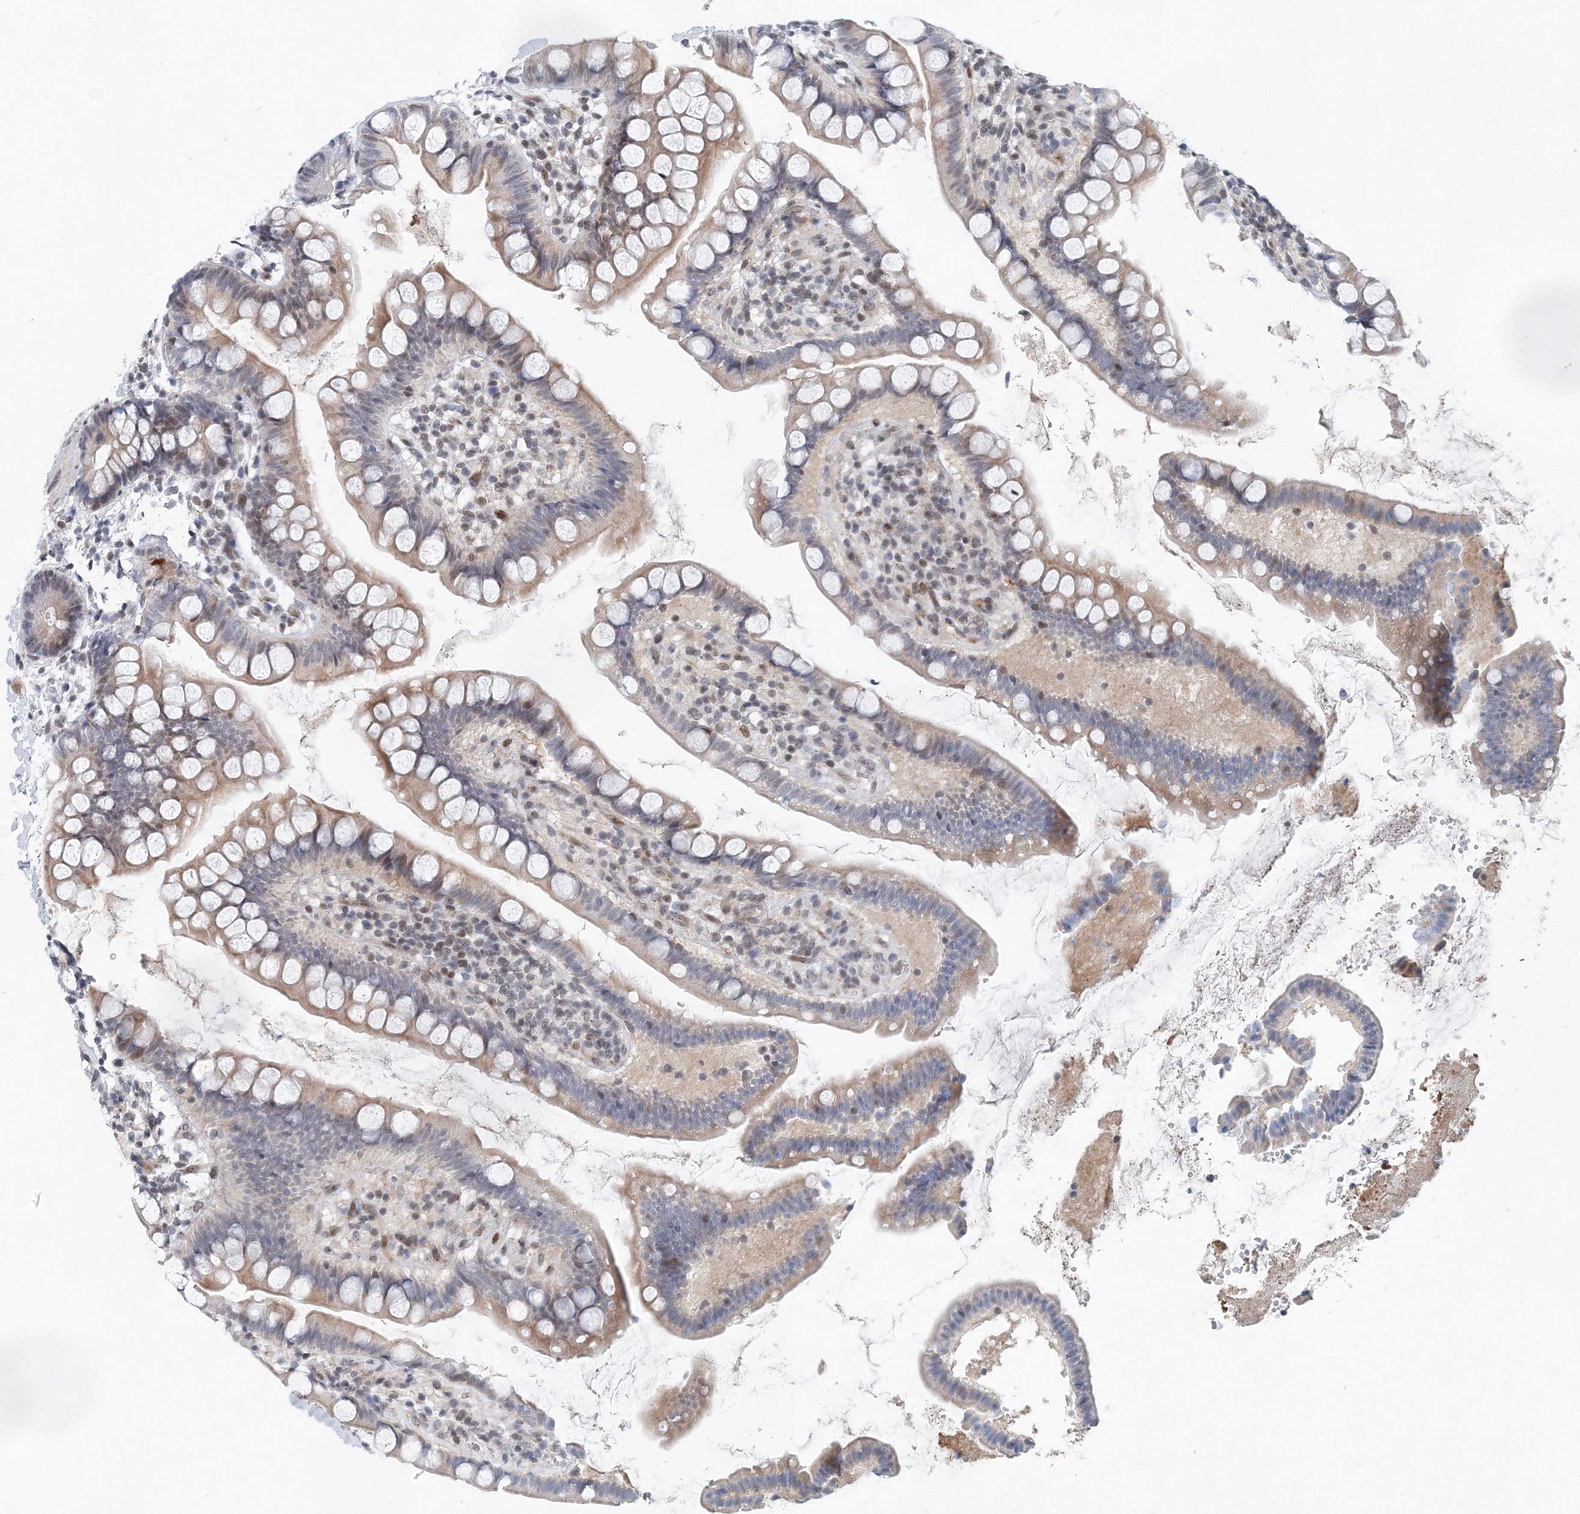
{"staining": {"intensity": "moderate", "quantity": "<25%", "location": "cytoplasmic/membranous,nuclear"}, "tissue": "small intestine", "cell_type": "Glandular cells", "image_type": "normal", "snomed": [{"axis": "morphology", "description": "Normal tissue, NOS"}, {"axis": "topography", "description": "Small intestine"}], "caption": "Small intestine stained for a protein demonstrates moderate cytoplasmic/membranous,nuclear positivity in glandular cells. (DAB (3,3'-diaminobenzidine) IHC, brown staining for protein, blue staining for nuclei).", "gene": "UIMC1", "patient": {"sex": "female", "age": 84}}